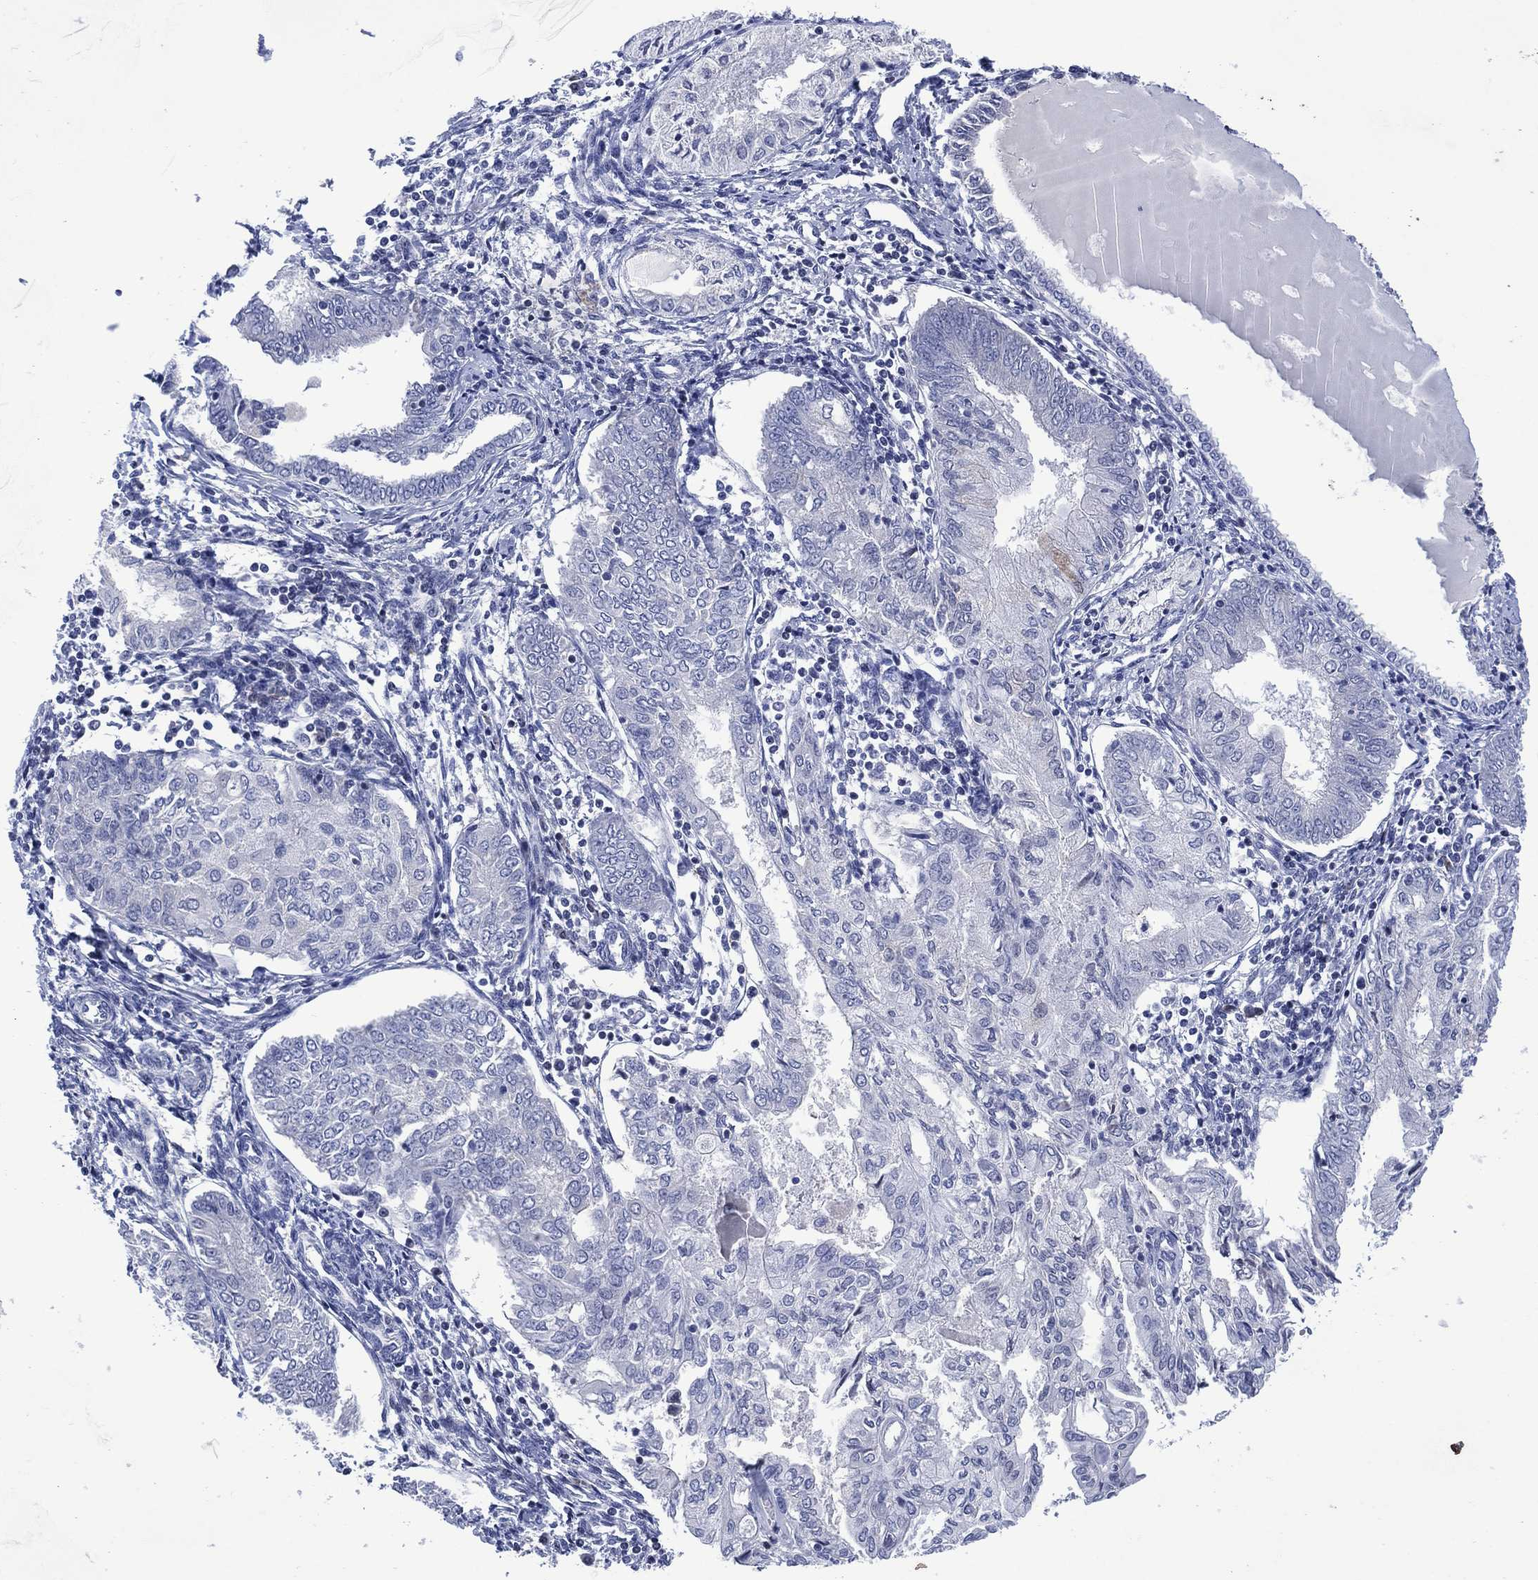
{"staining": {"intensity": "negative", "quantity": "none", "location": "none"}, "tissue": "endometrial cancer", "cell_type": "Tumor cells", "image_type": "cancer", "snomed": [{"axis": "morphology", "description": "Adenocarcinoma, NOS"}, {"axis": "topography", "description": "Endometrium"}], "caption": "Tumor cells show no significant protein expression in endometrial cancer (adenocarcinoma). (DAB (3,3'-diaminobenzidine) immunohistochemistry visualized using brightfield microscopy, high magnification).", "gene": "USP26", "patient": {"sex": "female", "age": 68}}